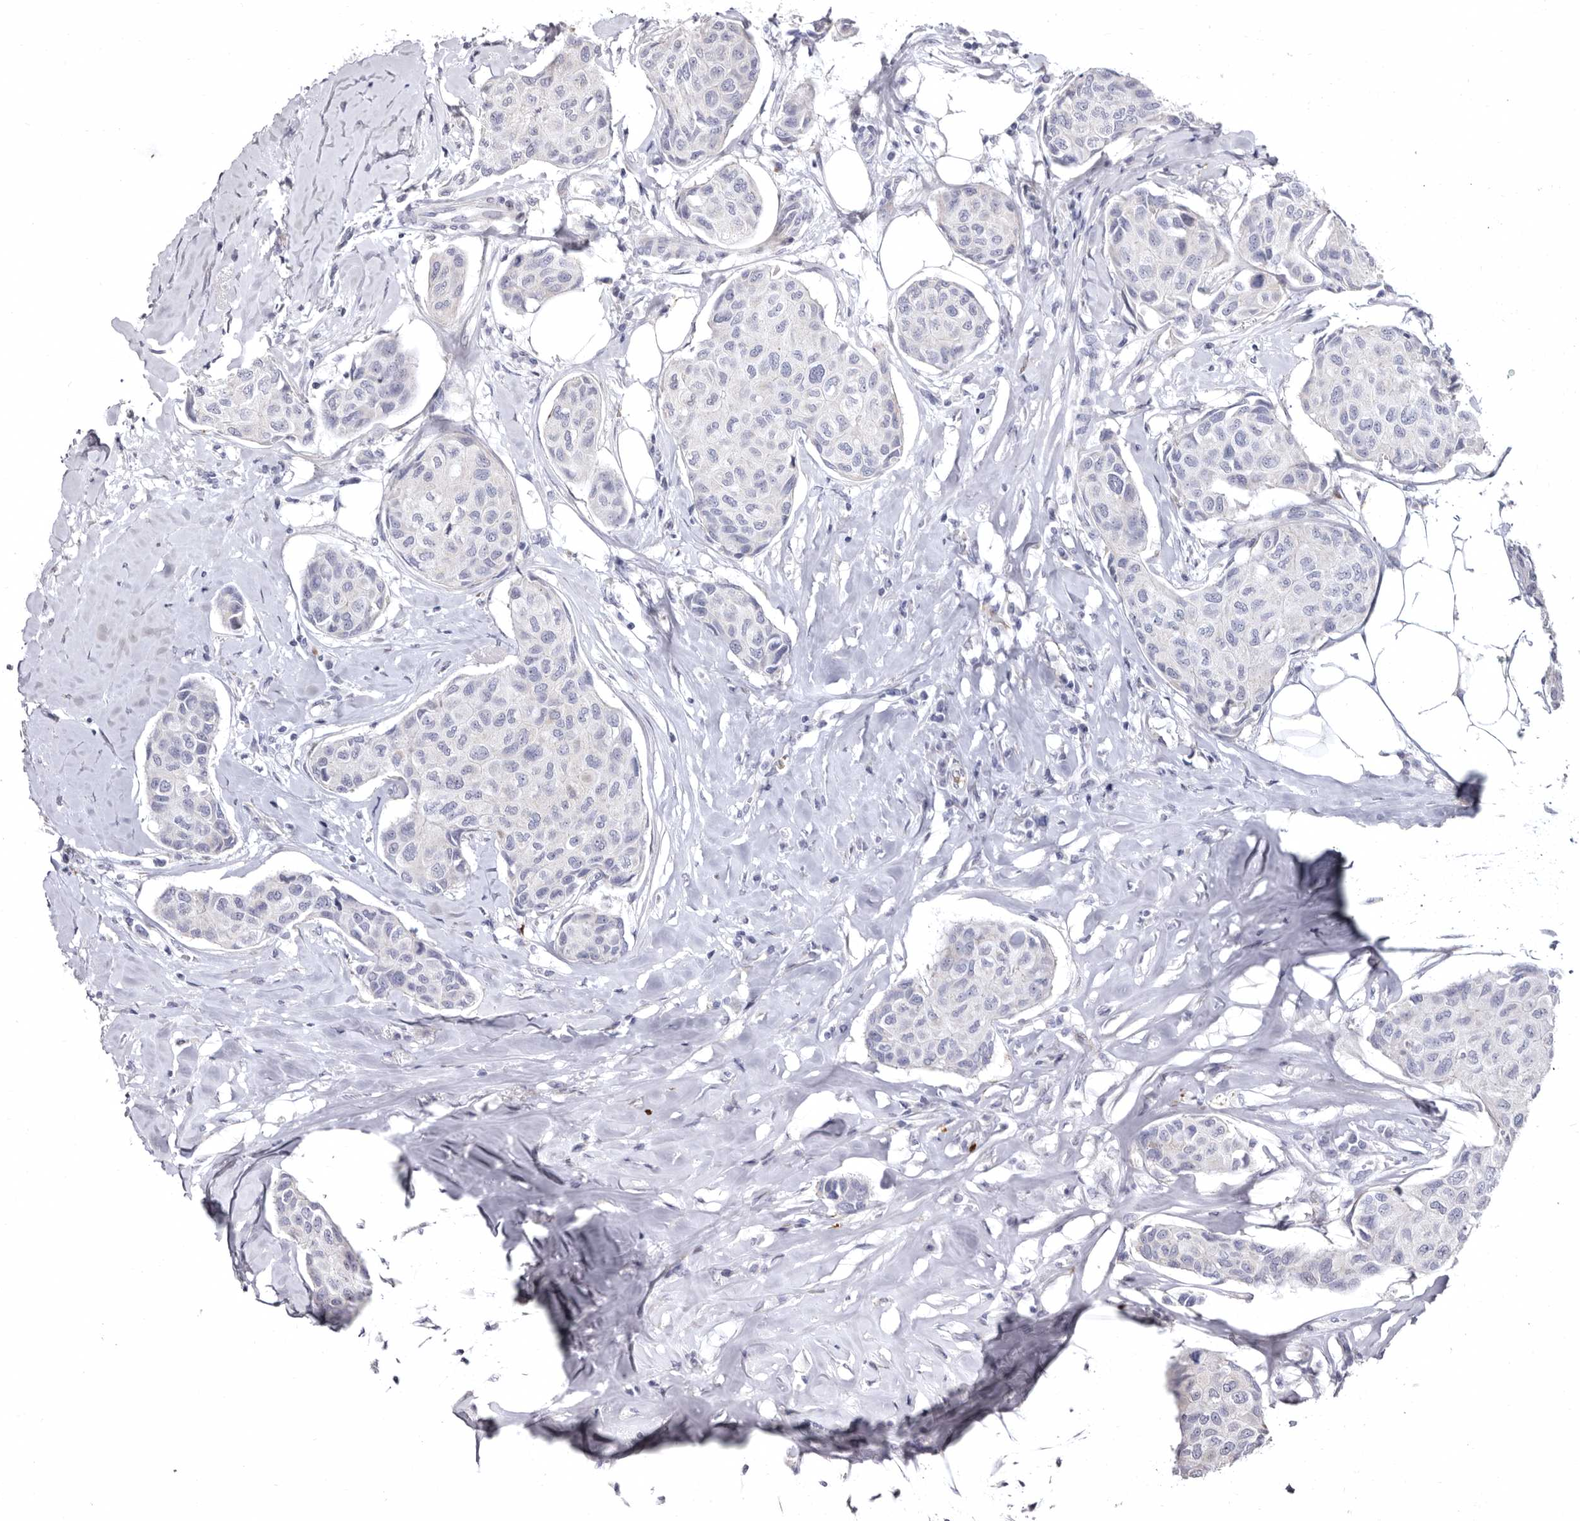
{"staining": {"intensity": "negative", "quantity": "none", "location": "none"}, "tissue": "breast cancer", "cell_type": "Tumor cells", "image_type": "cancer", "snomed": [{"axis": "morphology", "description": "Duct carcinoma"}, {"axis": "topography", "description": "Breast"}], "caption": "This is a histopathology image of IHC staining of breast cancer (intraductal carcinoma), which shows no staining in tumor cells. (DAB immunohistochemistry with hematoxylin counter stain).", "gene": "AIDA", "patient": {"sex": "female", "age": 80}}